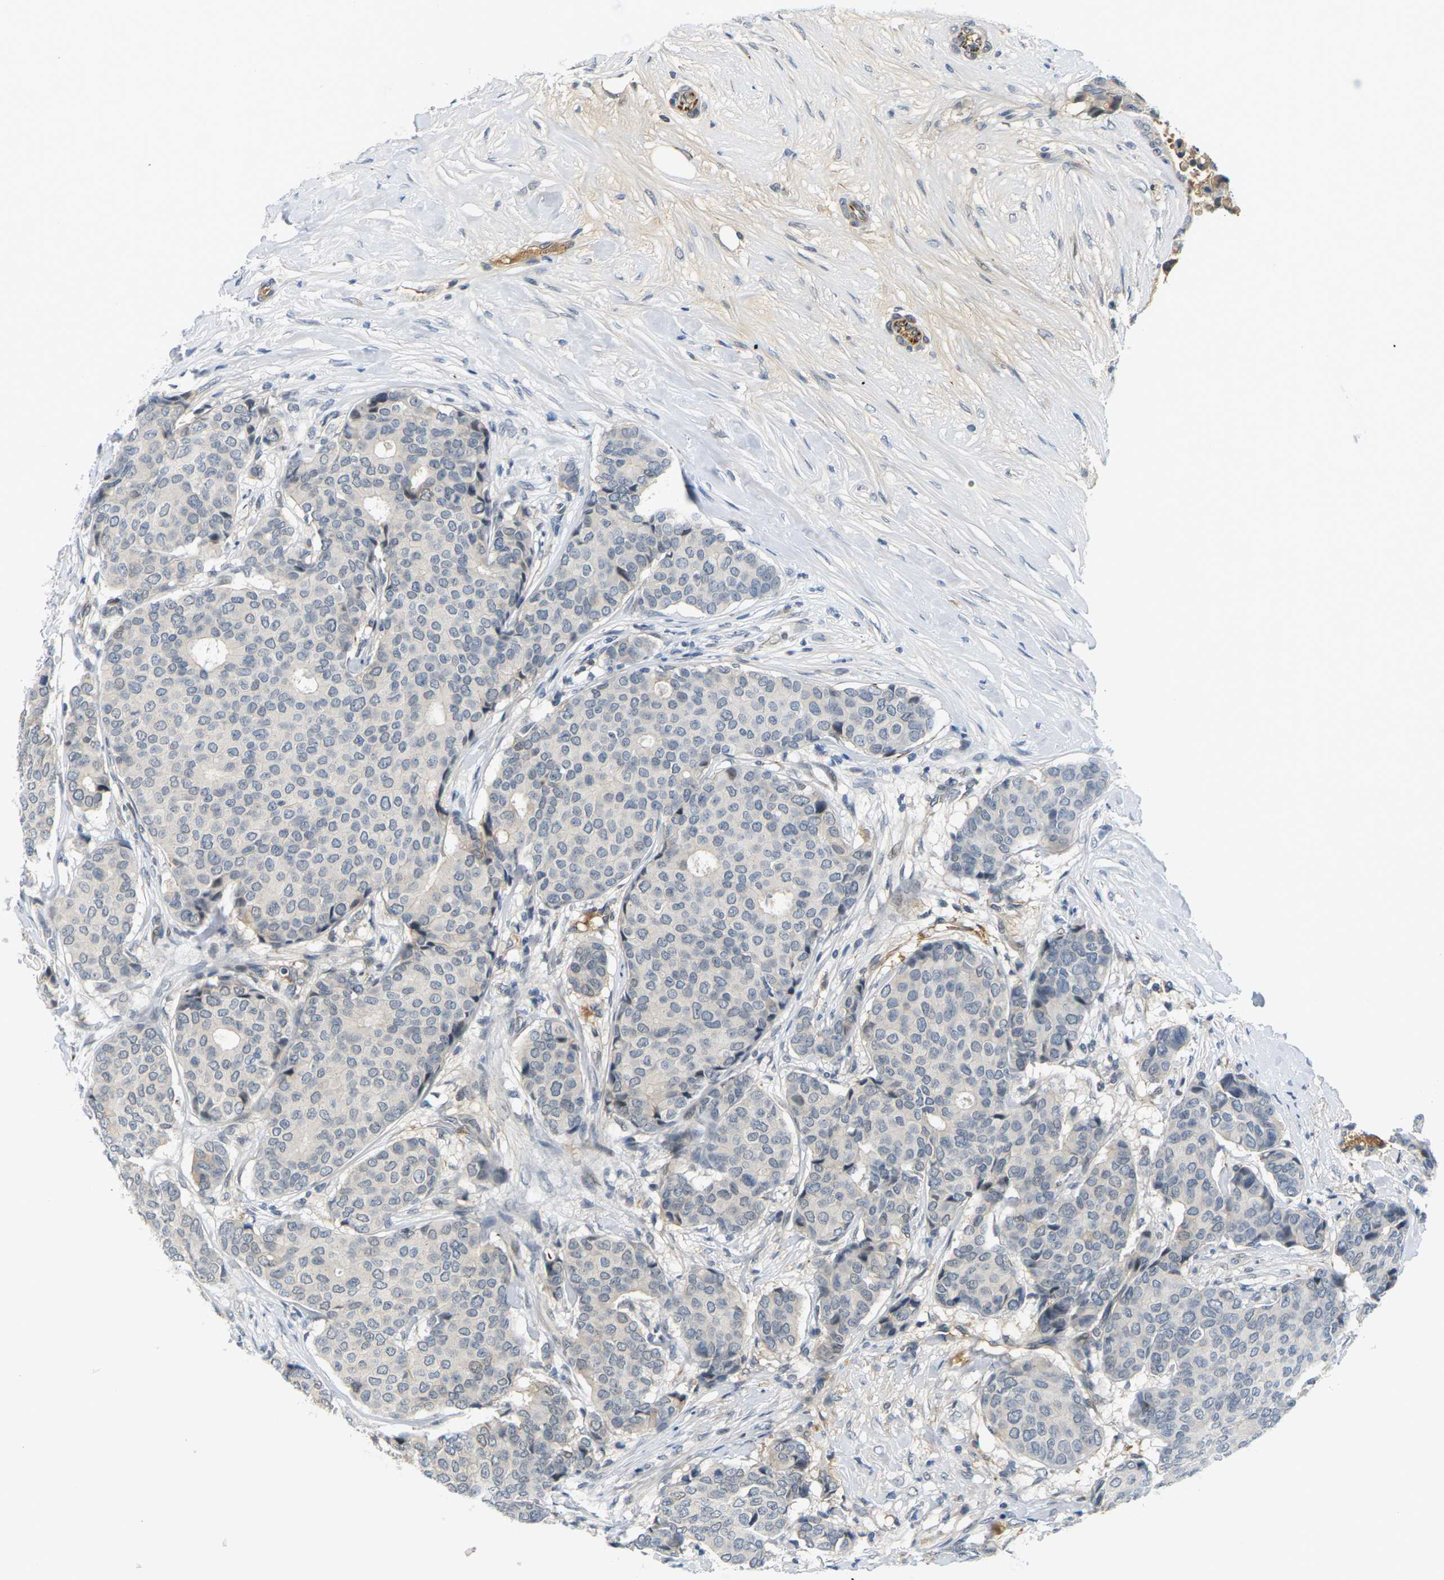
{"staining": {"intensity": "negative", "quantity": "none", "location": "none"}, "tissue": "breast cancer", "cell_type": "Tumor cells", "image_type": "cancer", "snomed": [{"axis": "morphology", "description": "Duct carcinoma"}, {"axis": "topography", "description": "Breast"}], "caption": "Image shows no significant protein expression in tumor cells of breast cancer (intraductal carcinoma). Nuclei are stained in blue.", "gene": "PKP2", "patient": {"sex": "female", "age": 75}}